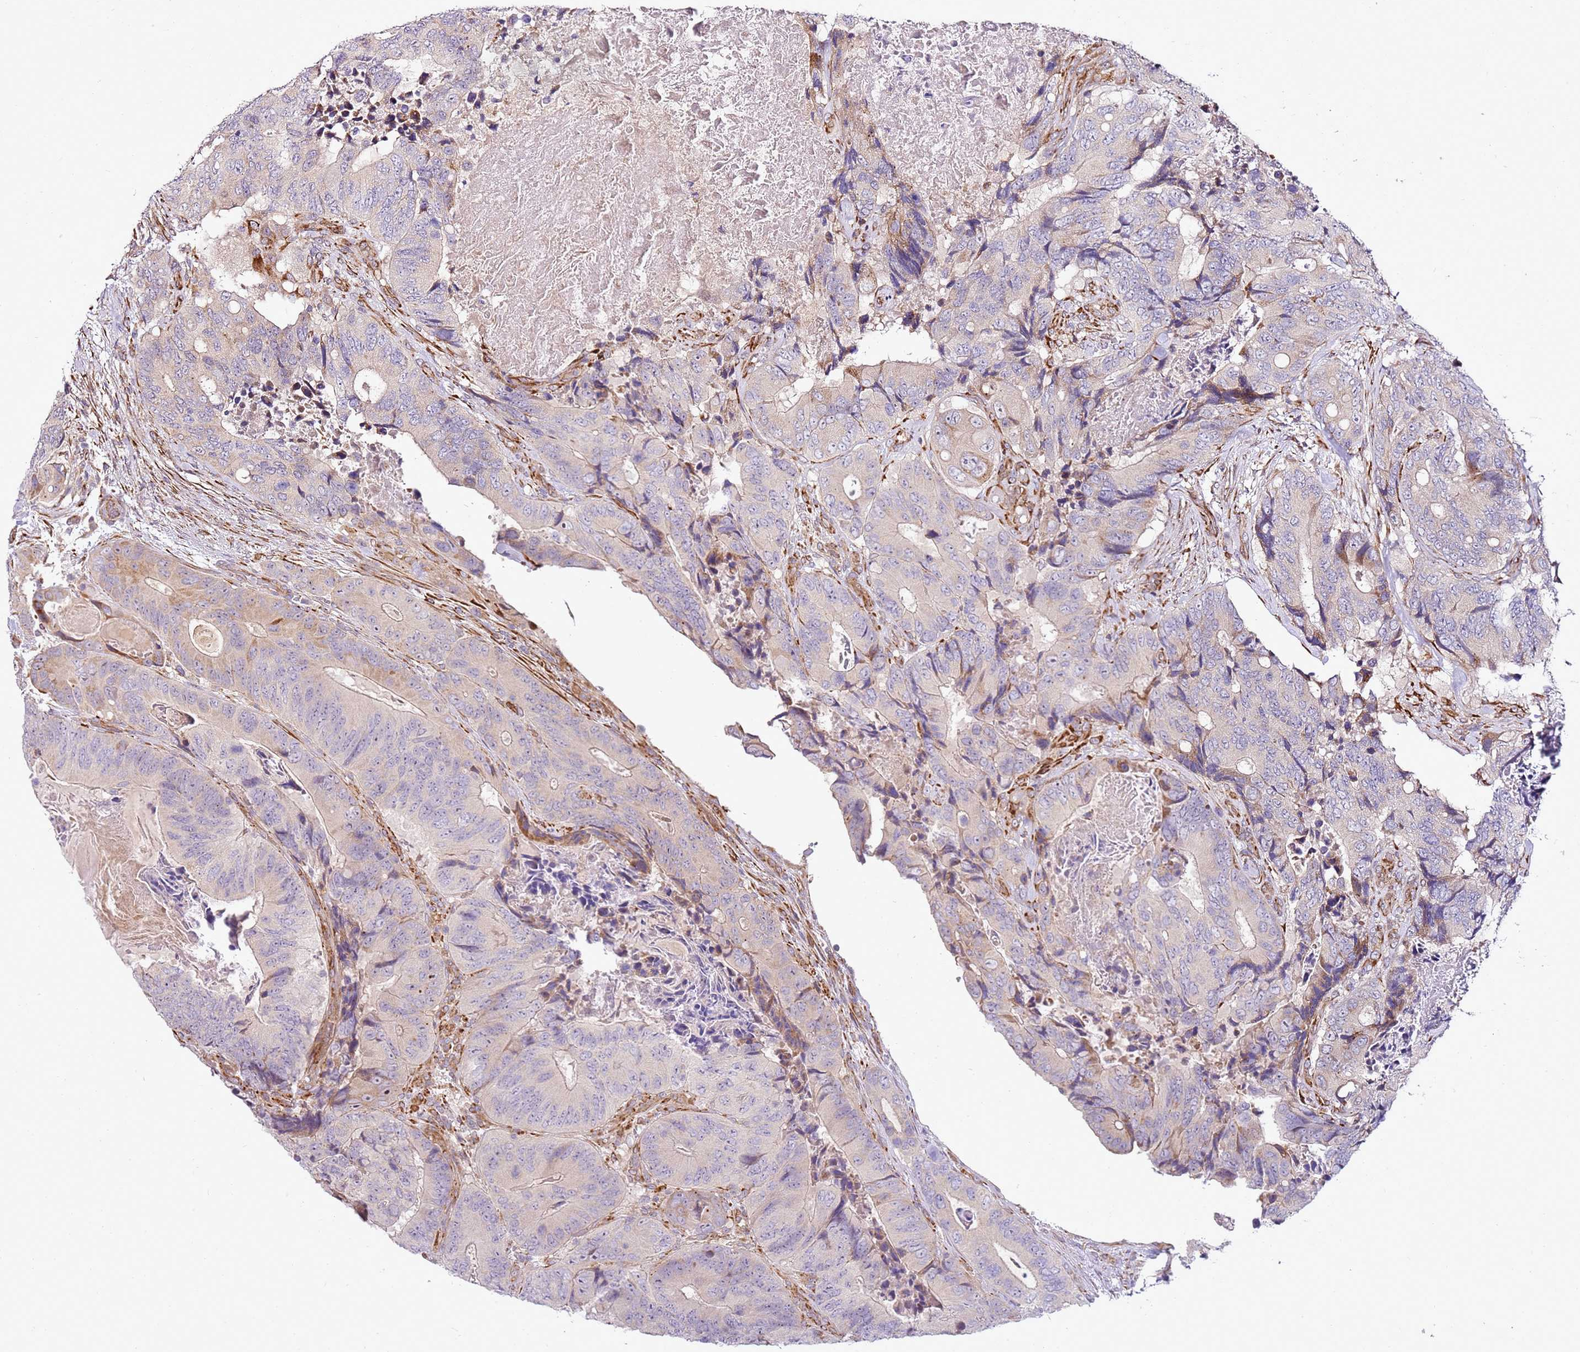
{"staining": {"intensity": "moderate", "quantity": "<25%", "location": "cytoplasmic/membranous"}, "tissue": "colorectal cancer", "cell_type": "Tumor cells", "image_type": "cancer", "snomed": [{"axis": "morphology", "description": "Adenocarcinoma, NOS"}, {"axis": "topography", "description": "Colon"}], "caption": "IHC staining of colorectal adenocarcinoma, which reveals low levels of moderate cytoplasmic/membranous positivity in approximately <25% of tumor cells indicating moderate cytoplasmic/membranous protein positivity. The staining was performed using DAB (3,3'-diaminobenzidine) (brown) for protein detection and nuclei were counterstained in hematoxylin (blue).", "gene": "GRAP", "patient": {"sex": "male", "age": 84}}